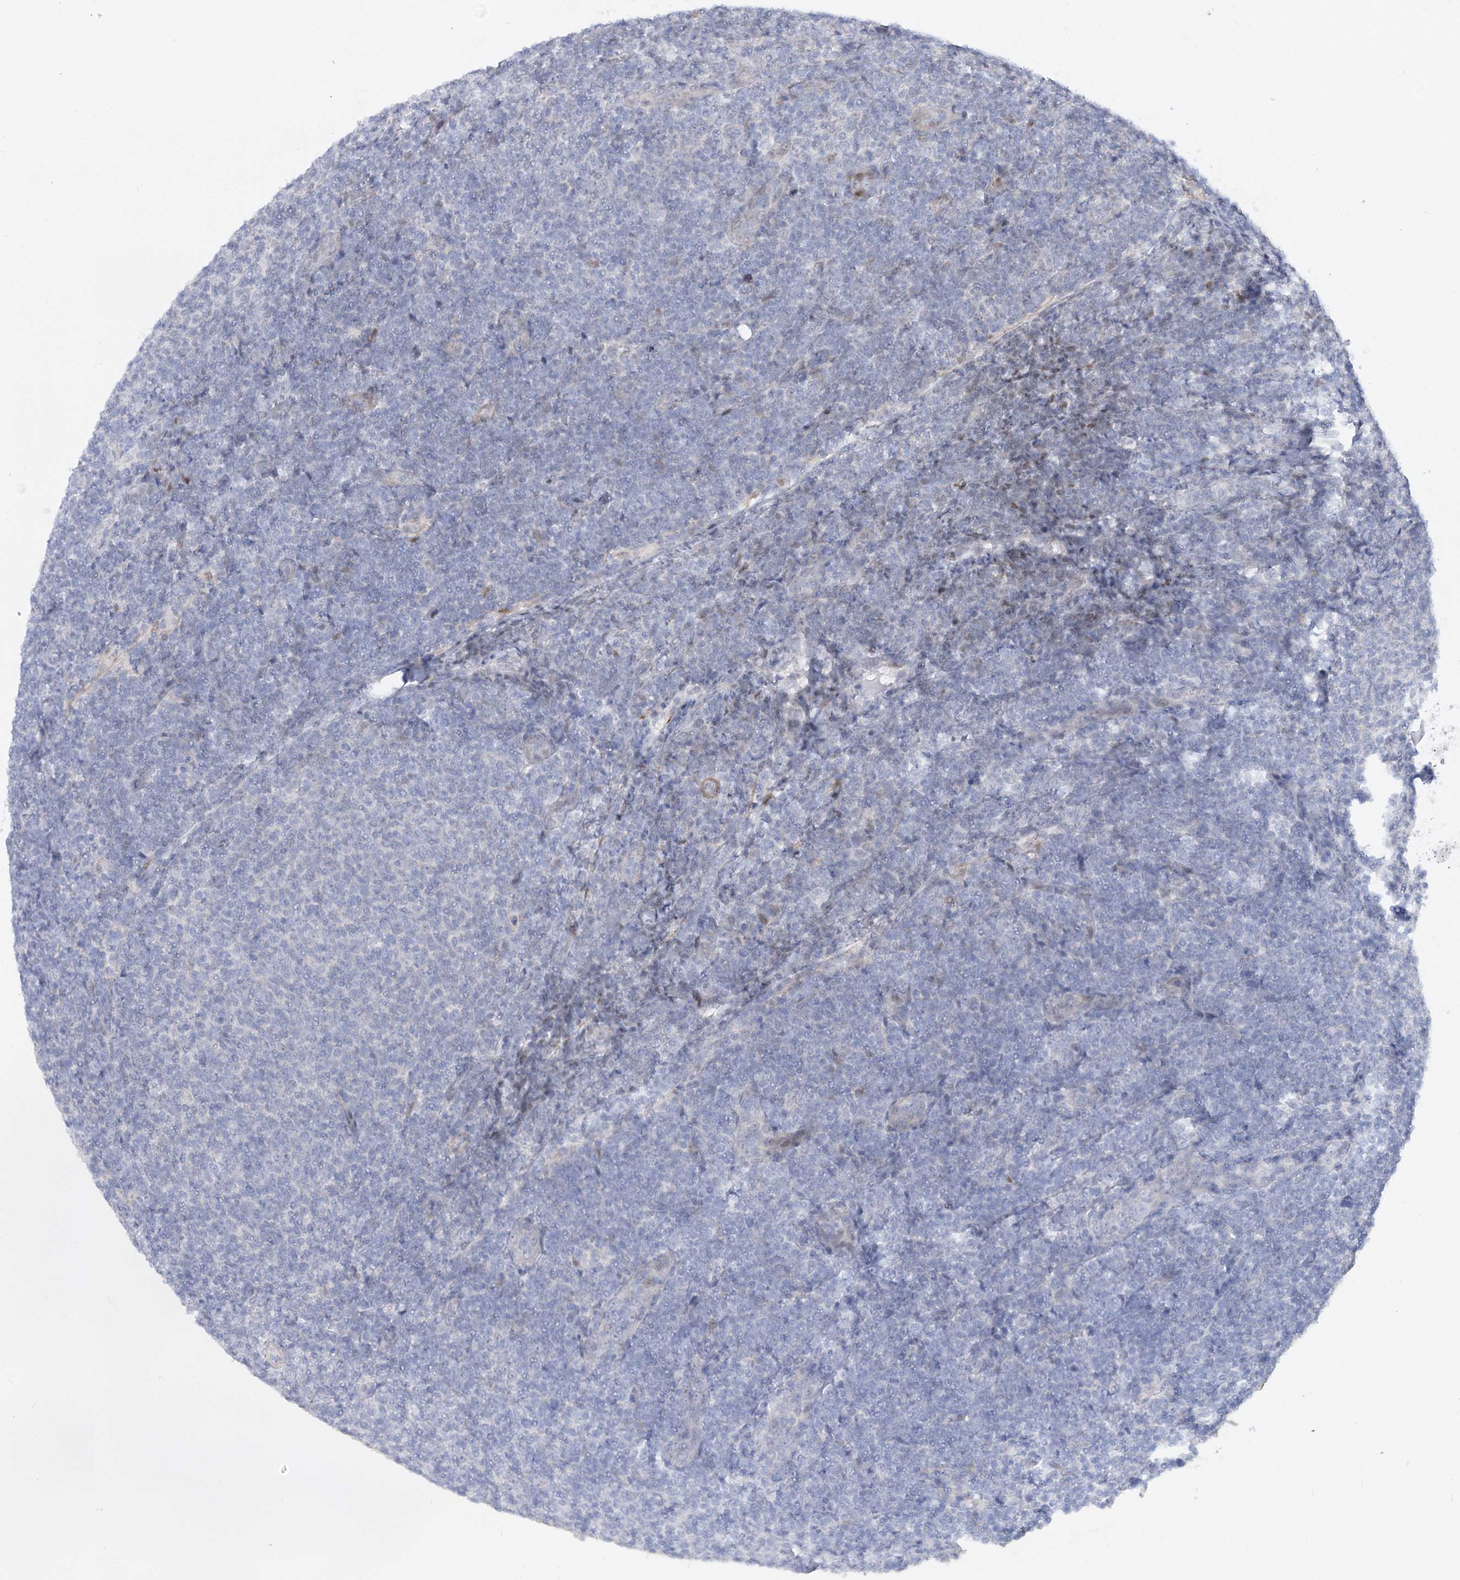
{"staining": {"intensity": "negative", "quantity": "none", "location": "none"}, "tissue": "lymphoma", "cell_type": "Tumor cells", "image_type": "cancer", "snomed": [{"axis": "morphology", "description": "Malignant lymphoma, non-Hodgkin's type, Low grade"}, {"axis": "topography", "description": "Lymph node"}], "caption": "Tumor cells show no significant expression in malignant lymphoma, non-Hodgkin's type (low-grade). (Immunohistochemistry, brightfield microscopy, high magnification).", "gene": "ARSI", "patient": {"sex": "male", "age": 66}}